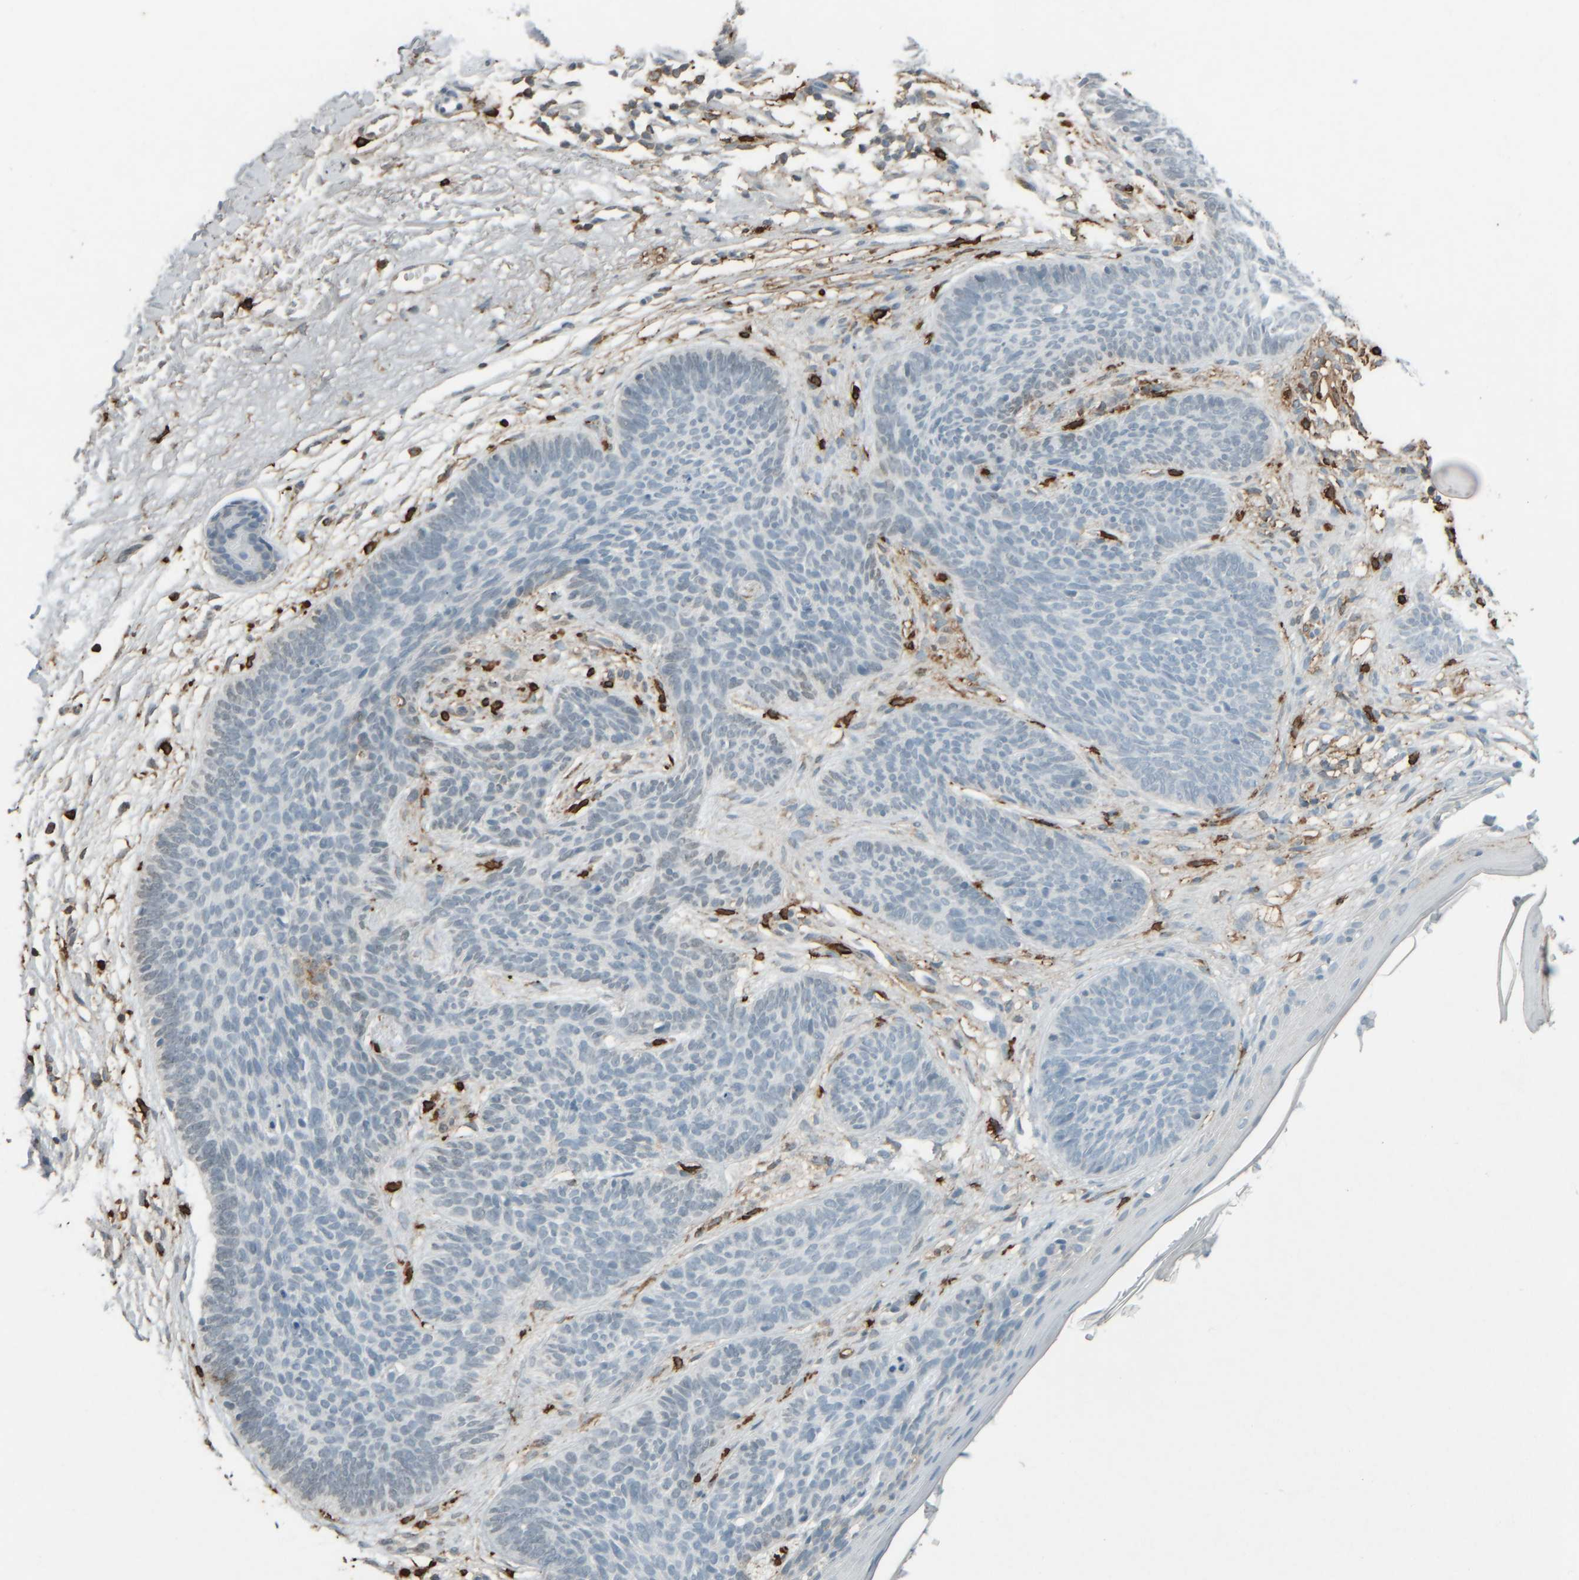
{"staining": {"intensity": "negative", "quantity": "none", "location": "none"}, "tissue": "skin cancer", "cell_type": "Tumor cells", "image_type": "cancer", "snomed": [{"axis": "morphology", "description": "Basal cell carcinoma"}, {"axis": "topography", "description": "Skin"}], "caption": "A histopathology image of human skin cancer (basal cell carcinoma) is negative for staining in tumor cells.", "gene": "TPSAB1", "patient": {"sex": "female", "age": 70}}